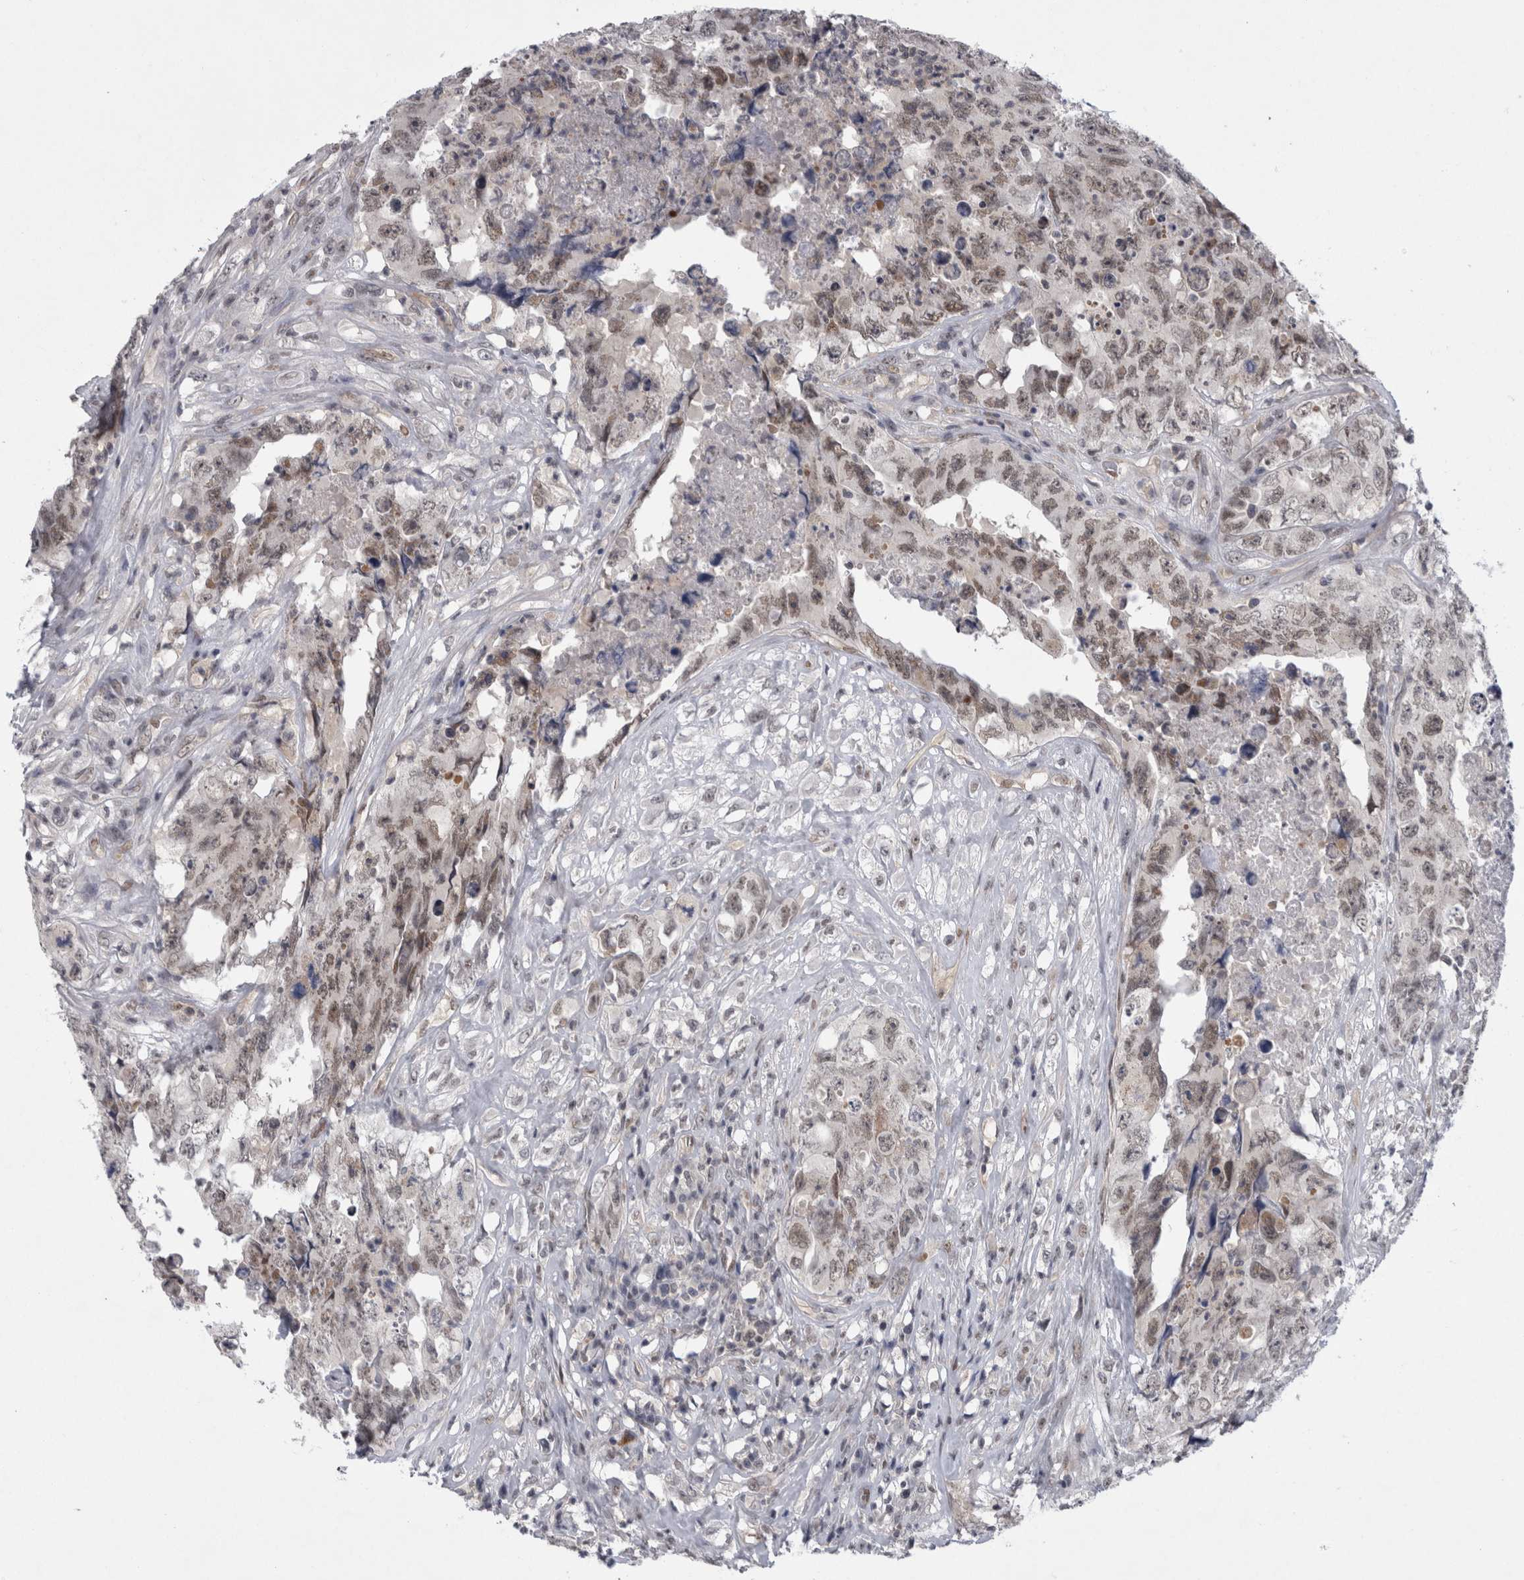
{"staining": {"intensity": "weak", "quantity": ">75%", "location": "nuclear"}, "tissue": "testis cancer", "cell_type": "Tumor cells", "image_type": "cancer", "snomed": [{"axis": "morphology", "description": "Carcinoma, Embryonal, NOS"}, {"axis": "topography", "description": "Testis"}], "caption": "Tumor cells reveal low levels of weak nuclear staining in approximately >75% of cells in embryonal carcinoma (testis). (DAB IHC, brown staining for protein, blue staining for nuclei).", "gene": "PSMB2", "patient": {"sex": "male", "age": 32}}